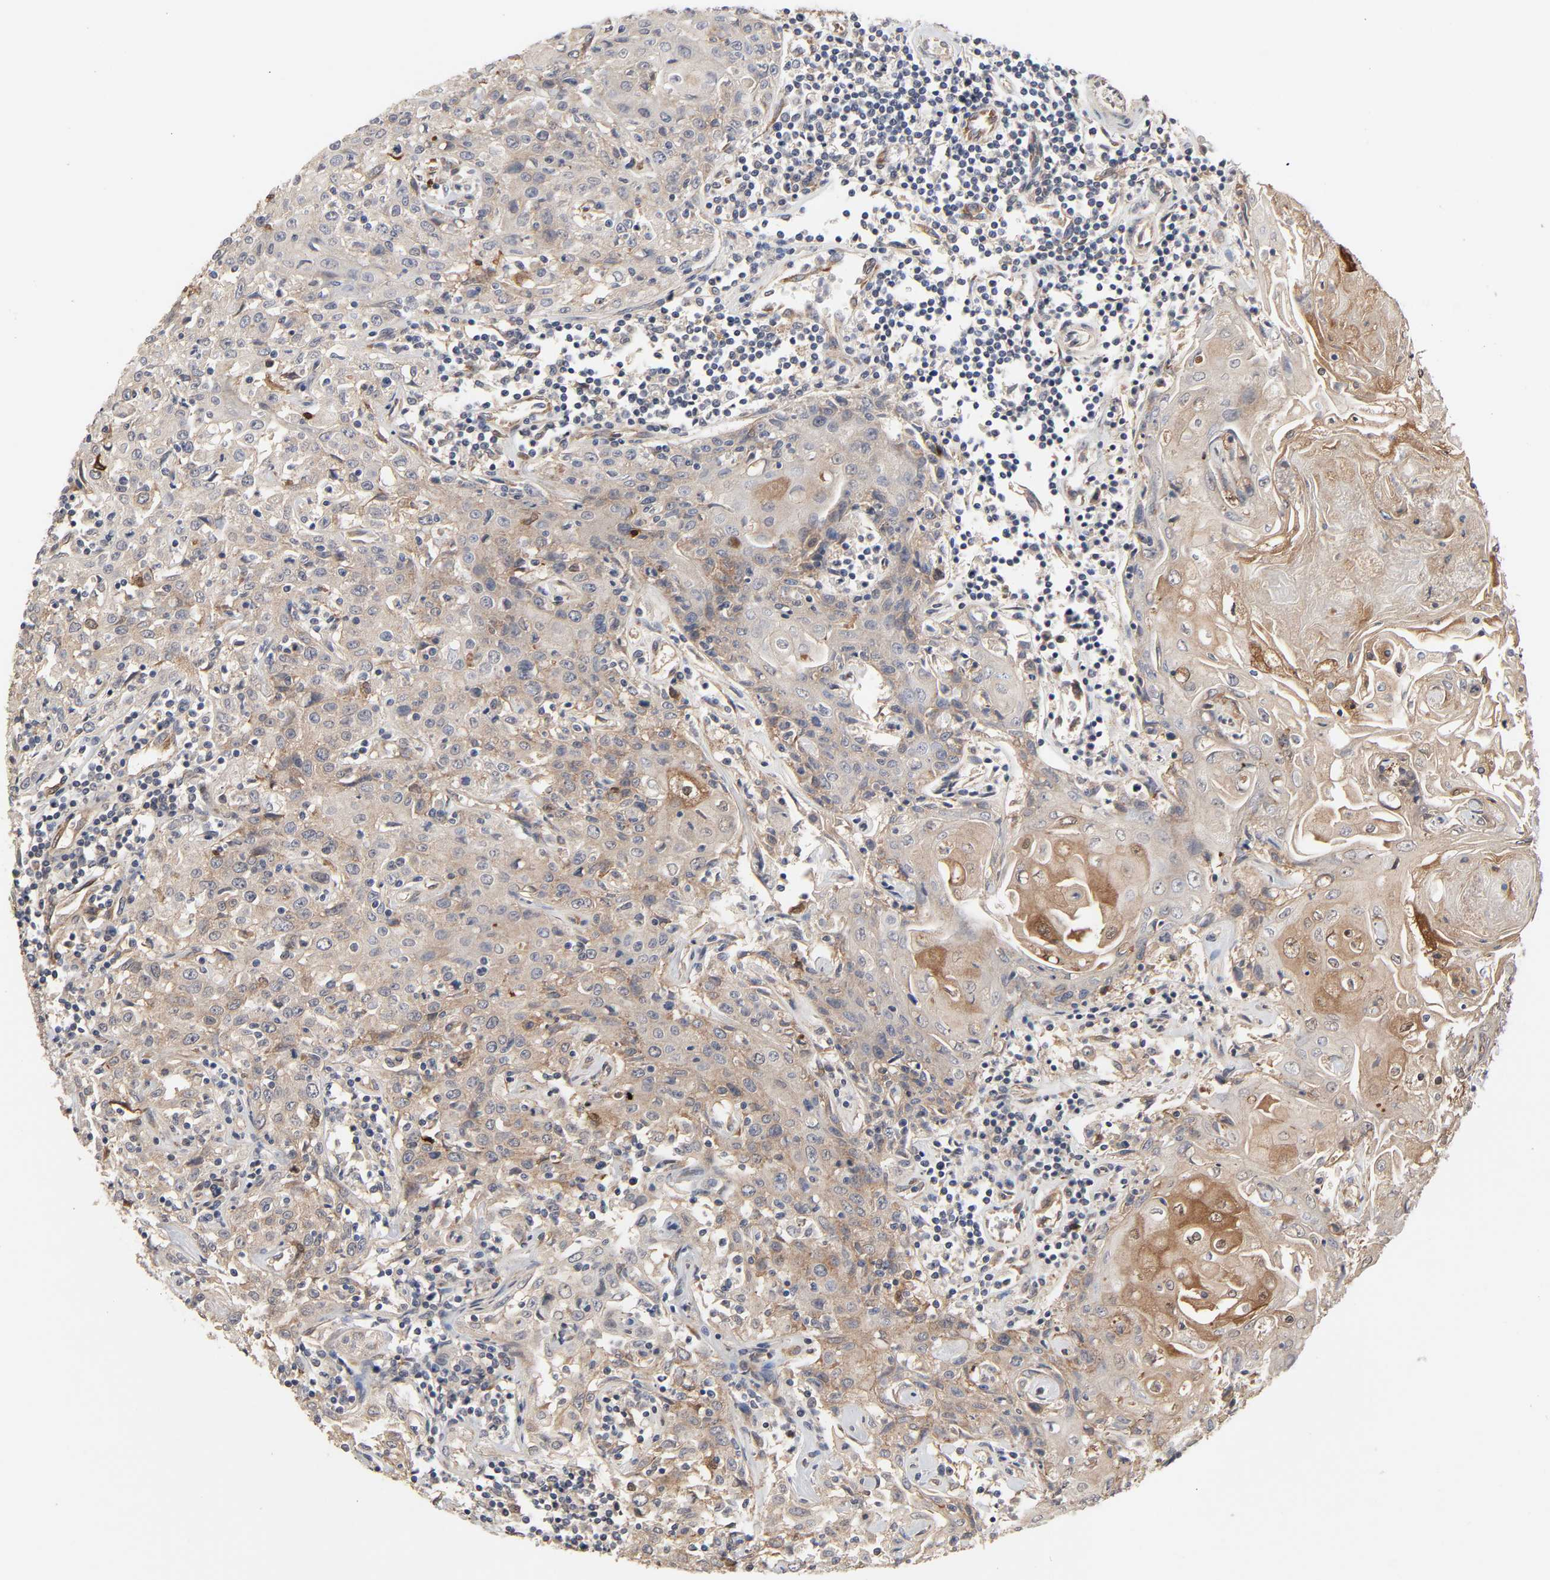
{"staining": {"intensity": "weak", "quantity": ">75%", "location": "cytoplasmic/membranous"}, "tissue": "head and neck cancer", "cell_type": "Tumor cells", "image_type": "cancer", "snomed": [{"axis": "morphology", "description": "Squamous cell carcinoma, NOS"}, {"axis": "topography", "description": "Oral tissue"}, {"axis": "topography", "description": "Head-Neck"}], "caption": "Immunohistochemistry (IHC) image of human head and neck squamous cell carcinoma stained for a protein (brown), which reveals low levels of weak cytoplasmic/membranous positivity in about >75% of tumor cells.", "gene": "NDRG2", "patient": {"sex": "female", "age": 76}}